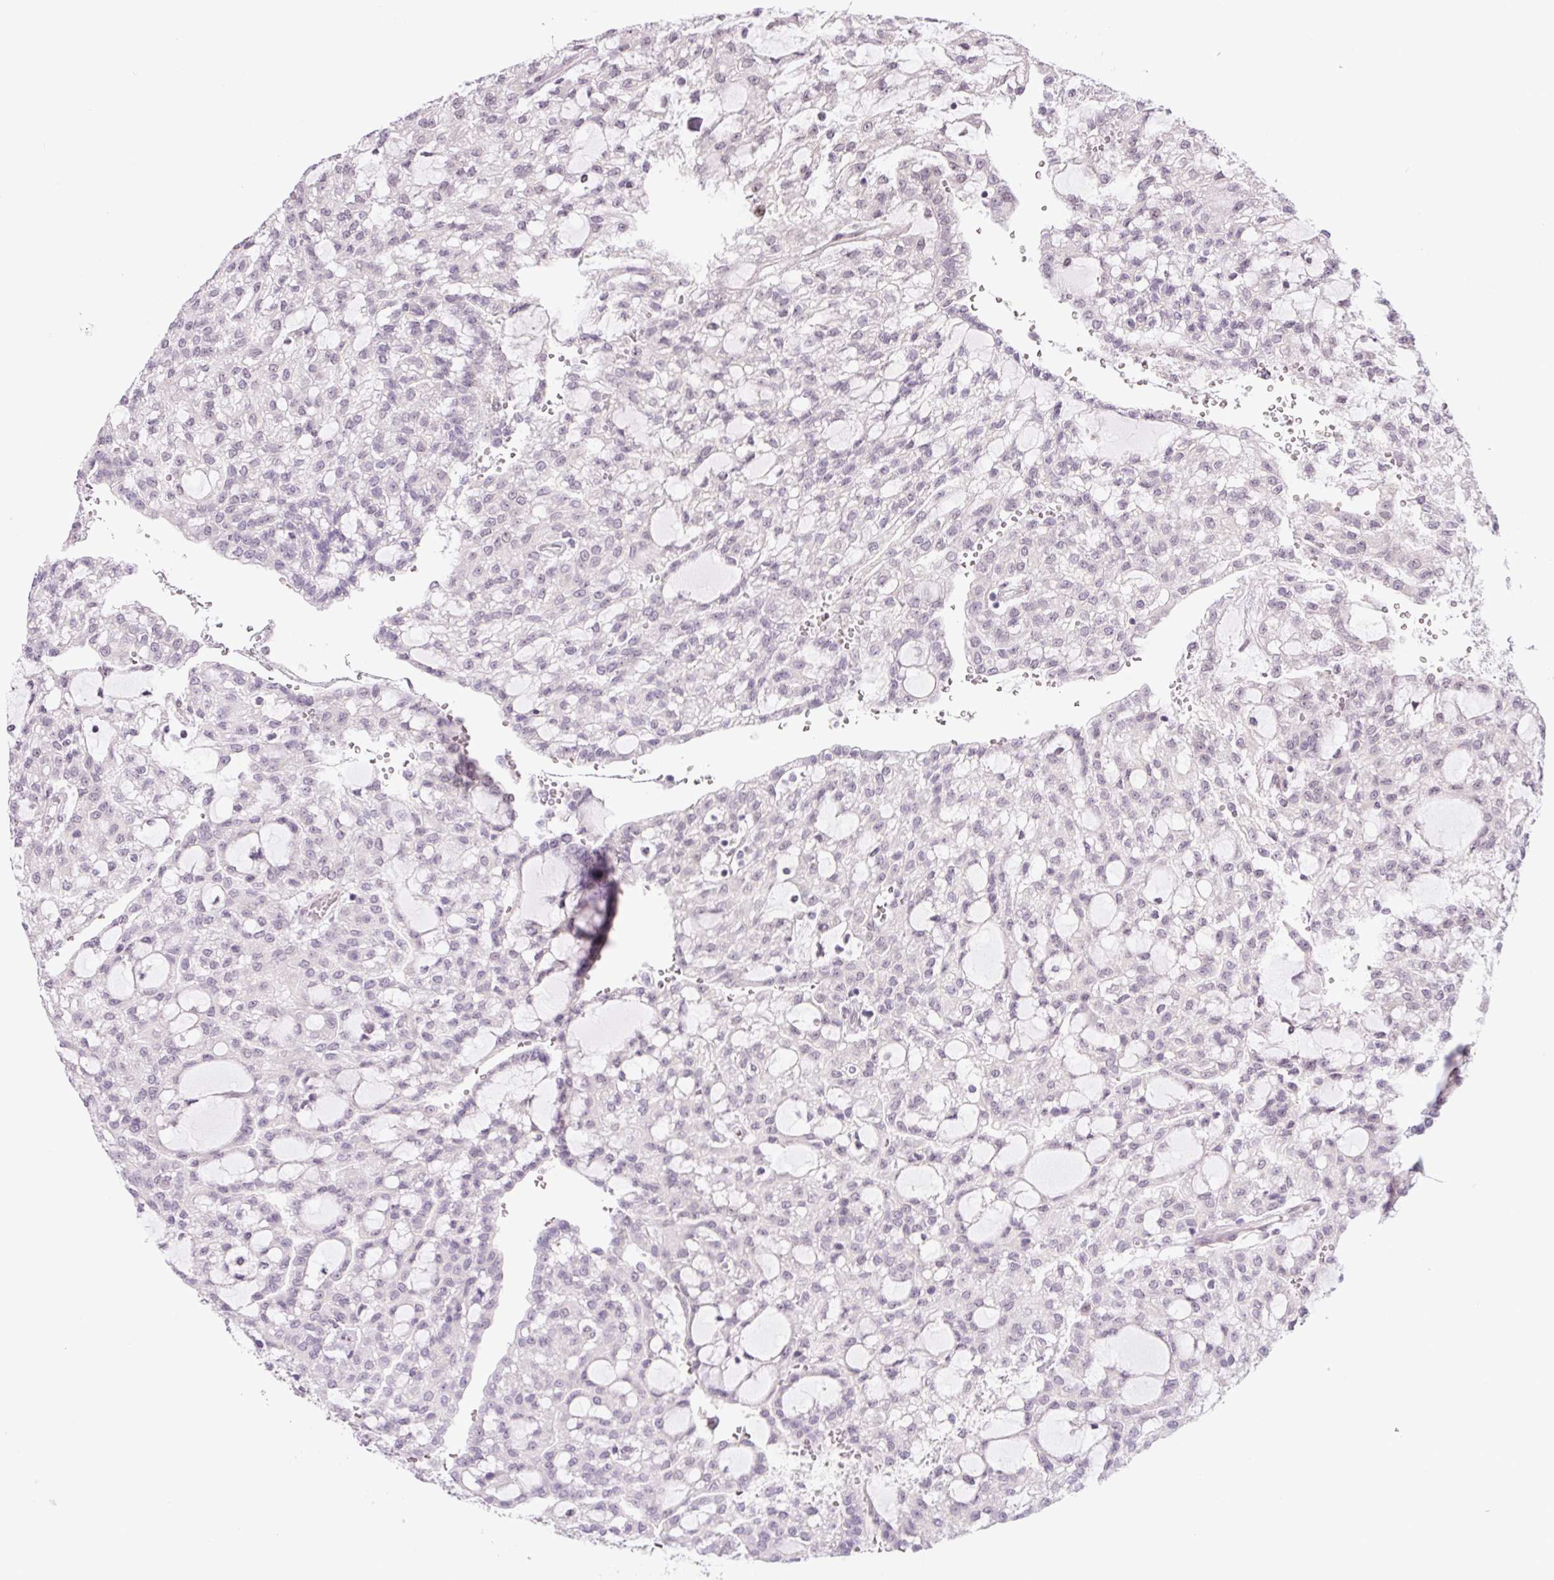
{"staining": {"intensity": "negative", "quantity": "none", "location": "none"}, "tissue": "renal cancer", "cell_type": "Tumor cells", "image_type": "cancer", "snomed": [{"axis": "morphology", "description": "Adenocarcinoma, NOS"}, {"axis": "topography", "description": "Kidney"}], "caption": "Immunohistochemical staining of human renal cancer exhibits no significant staining in tumor cells.", "gene": "TCFL5", "patient": {"sex": "male", "age": 63}}